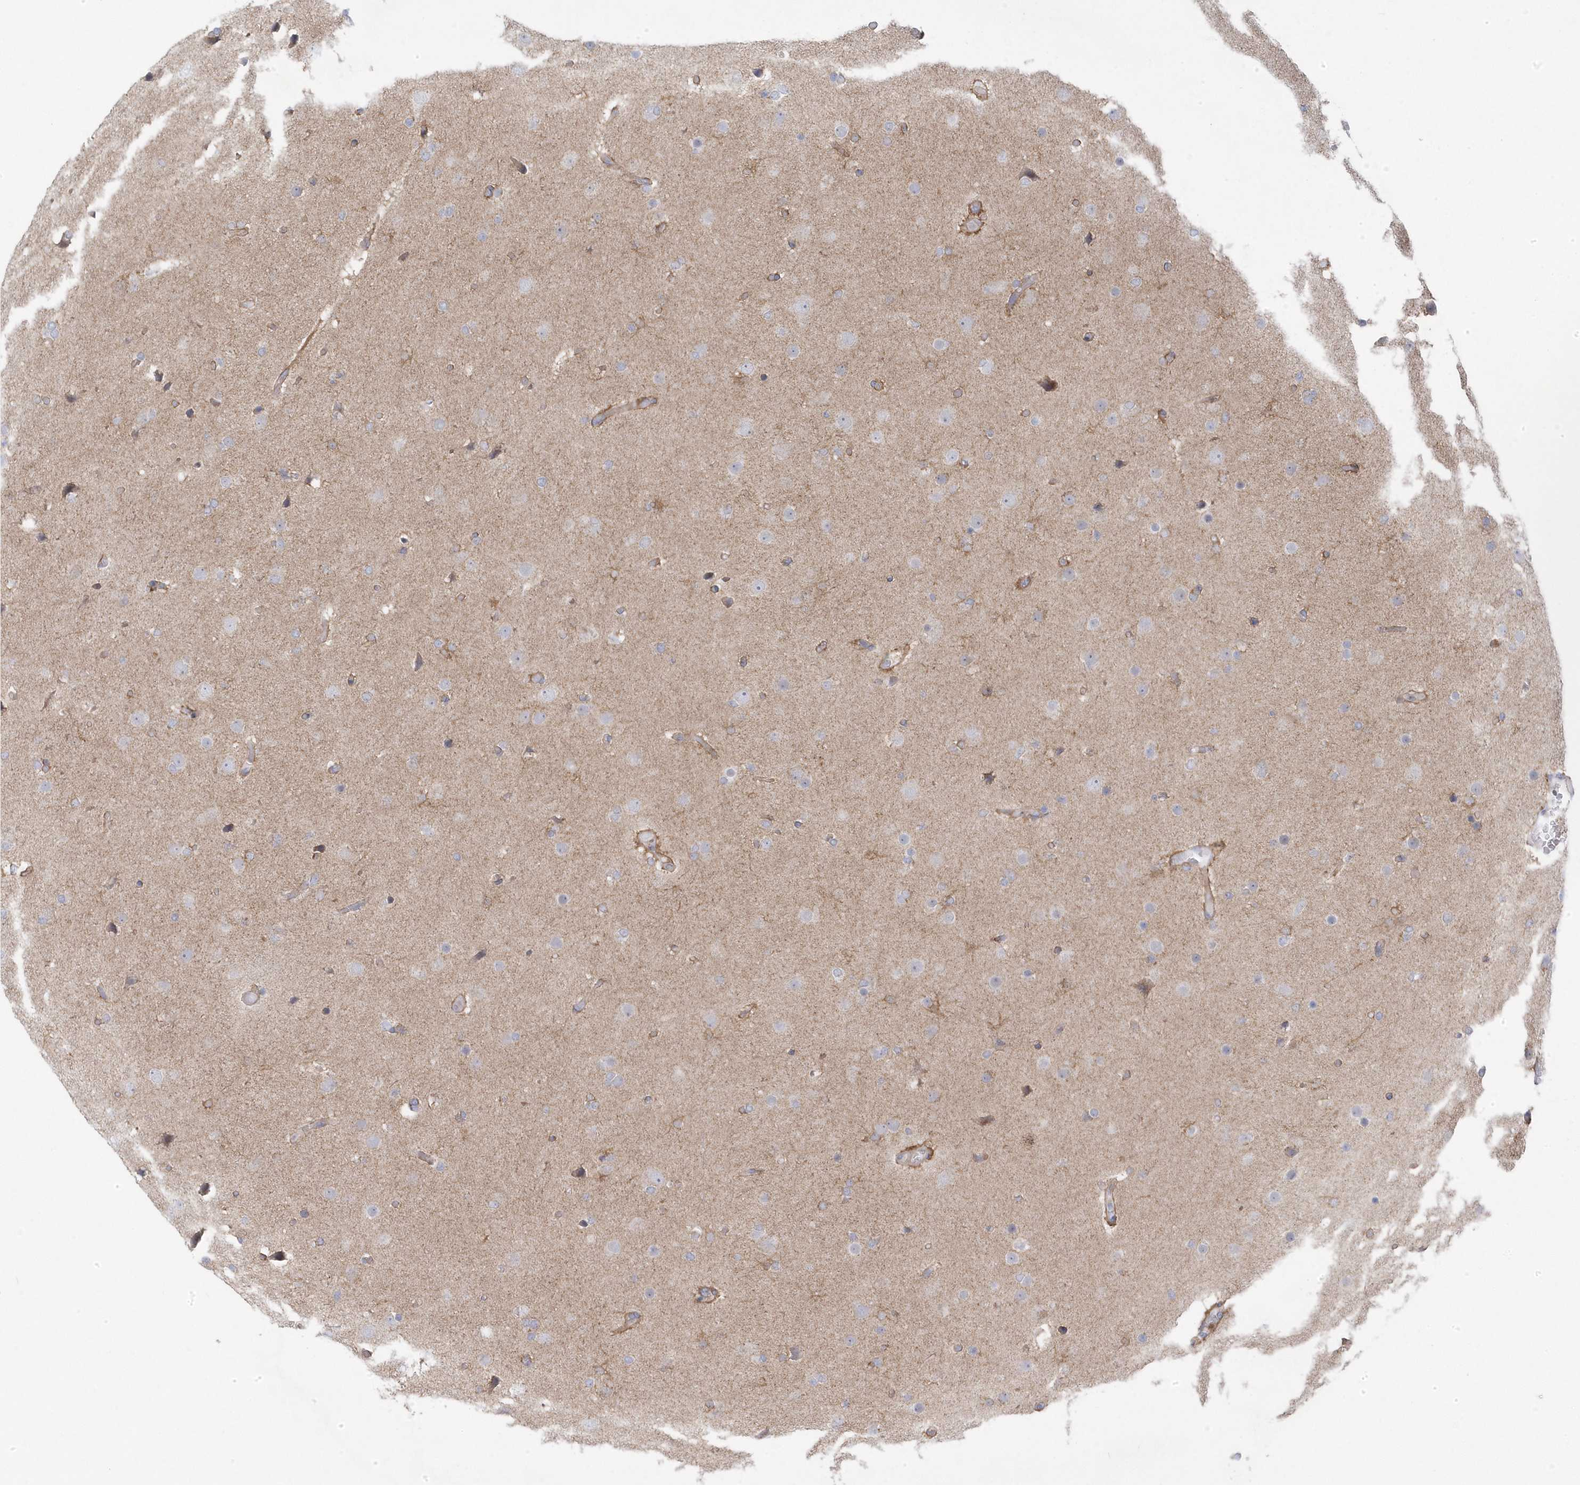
{"staining": {"intensity": "negative", "quantity": "none", "location": "none"}, "tissue": "glioma", "cell_type": "Tumor cells", "image_type": "cancer", "snomed": [{"axis": "morphology", "description": "Glioma, malignant, High grade"}, {"axis": "topography", "description": "Cerebral cortex"}], "caption": "Tumor cells are negative for brown protein staining in malignant high-grade glioma.", "gene": "ANAPC1", "patient": {"sex": "female", "age": 36}}